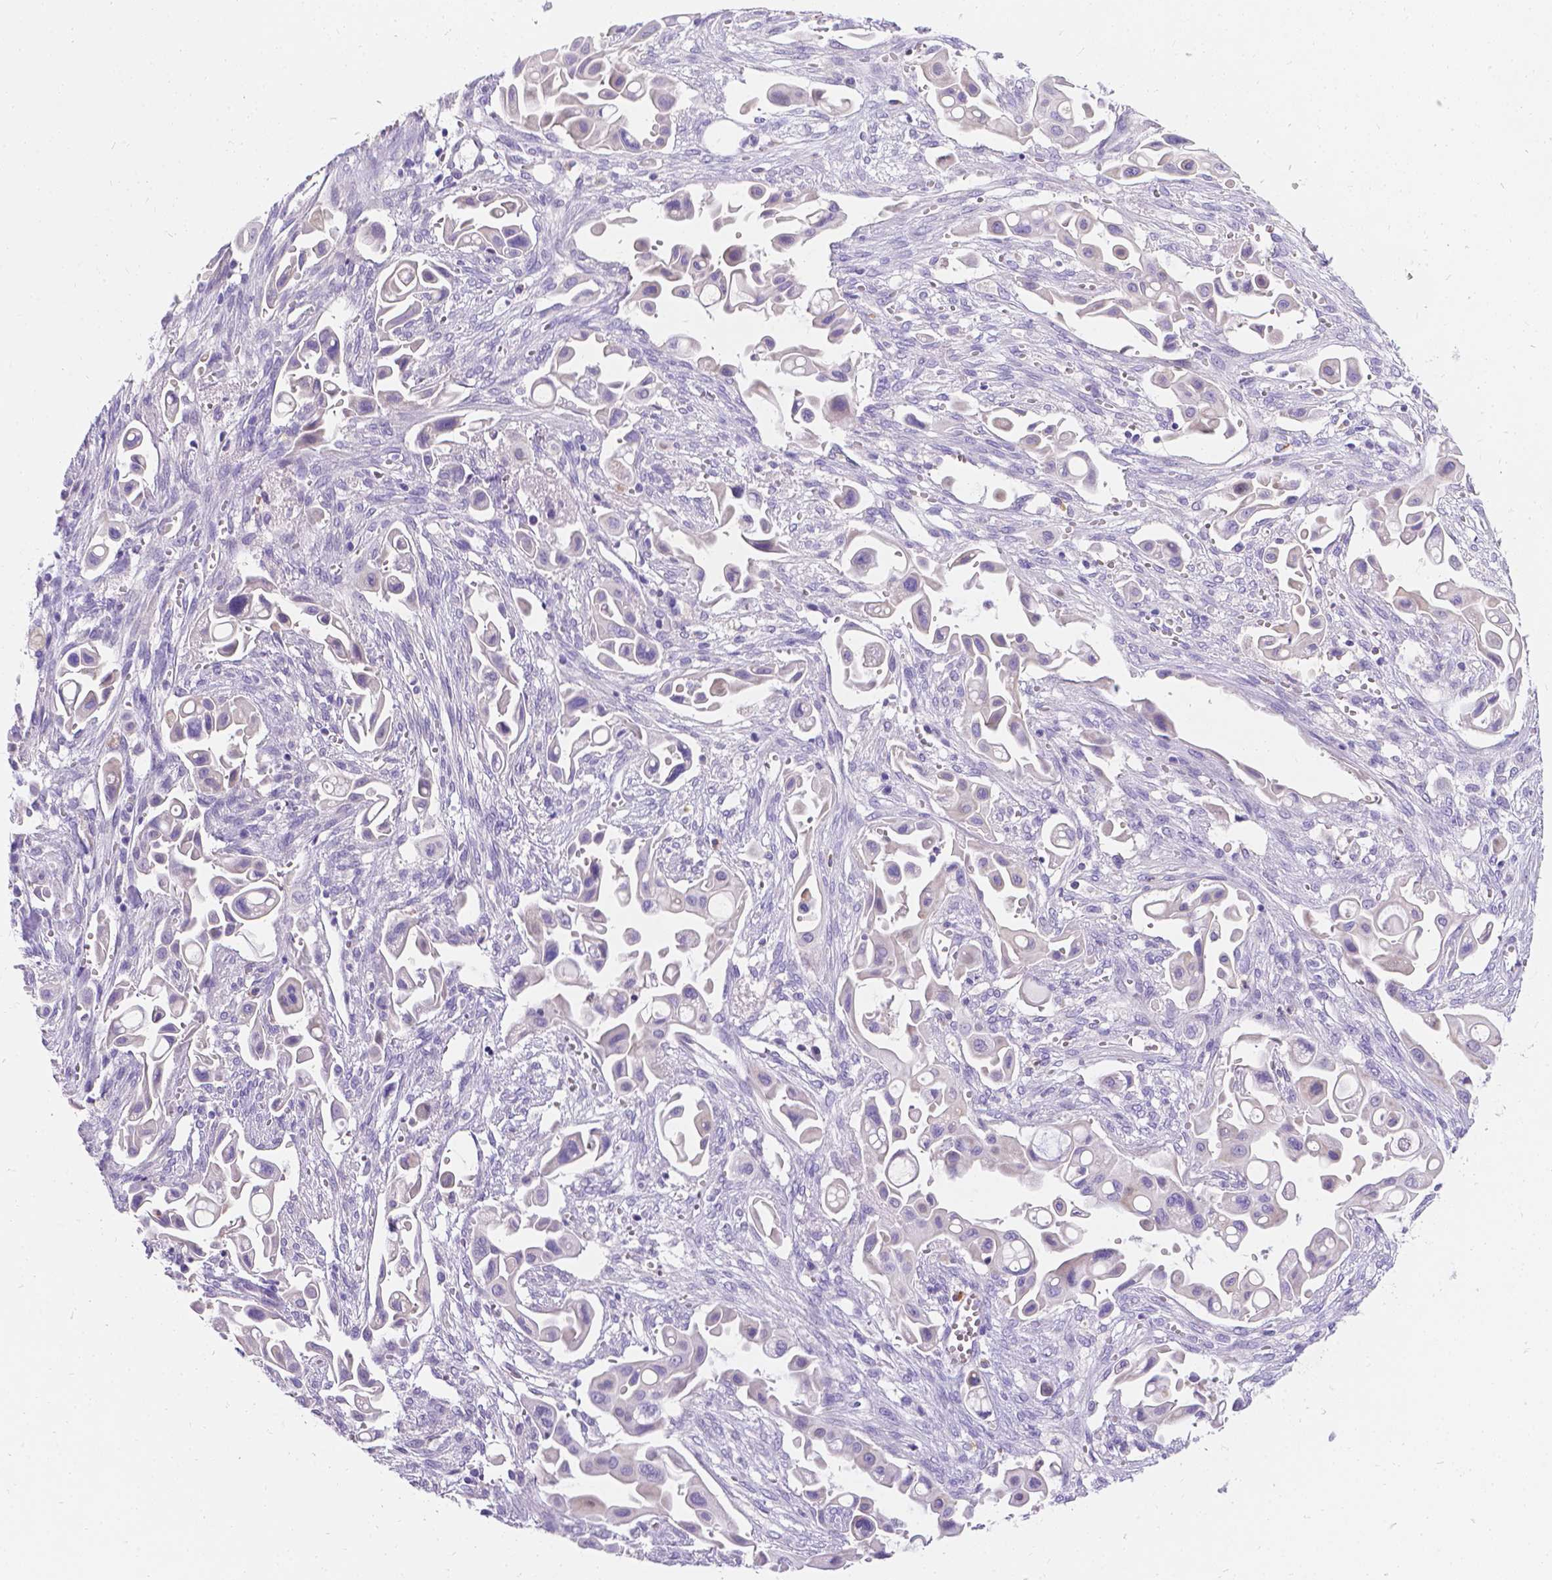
{"staining": {"intensity": "negative", "quantity": "none", "location": "none"}, "tissue": "pancreatic cancer", "cell_type": "Tumor cells", "image_type": "cancer", "snomed": [{"axis": "morphology", "description": "Adenocarcinoma, NOS"}, {"axis": "topography", "description": "Pancreas"}], "caption": "A high-resolution image shows IHC staining of pancreatic cancer, which exhibits no significant expression in tumor cells. (DAB immunohistochemistry (IHC), high magnification).", "gene": "GNRHR", "patient": {"sex": "male", "age": 50}}